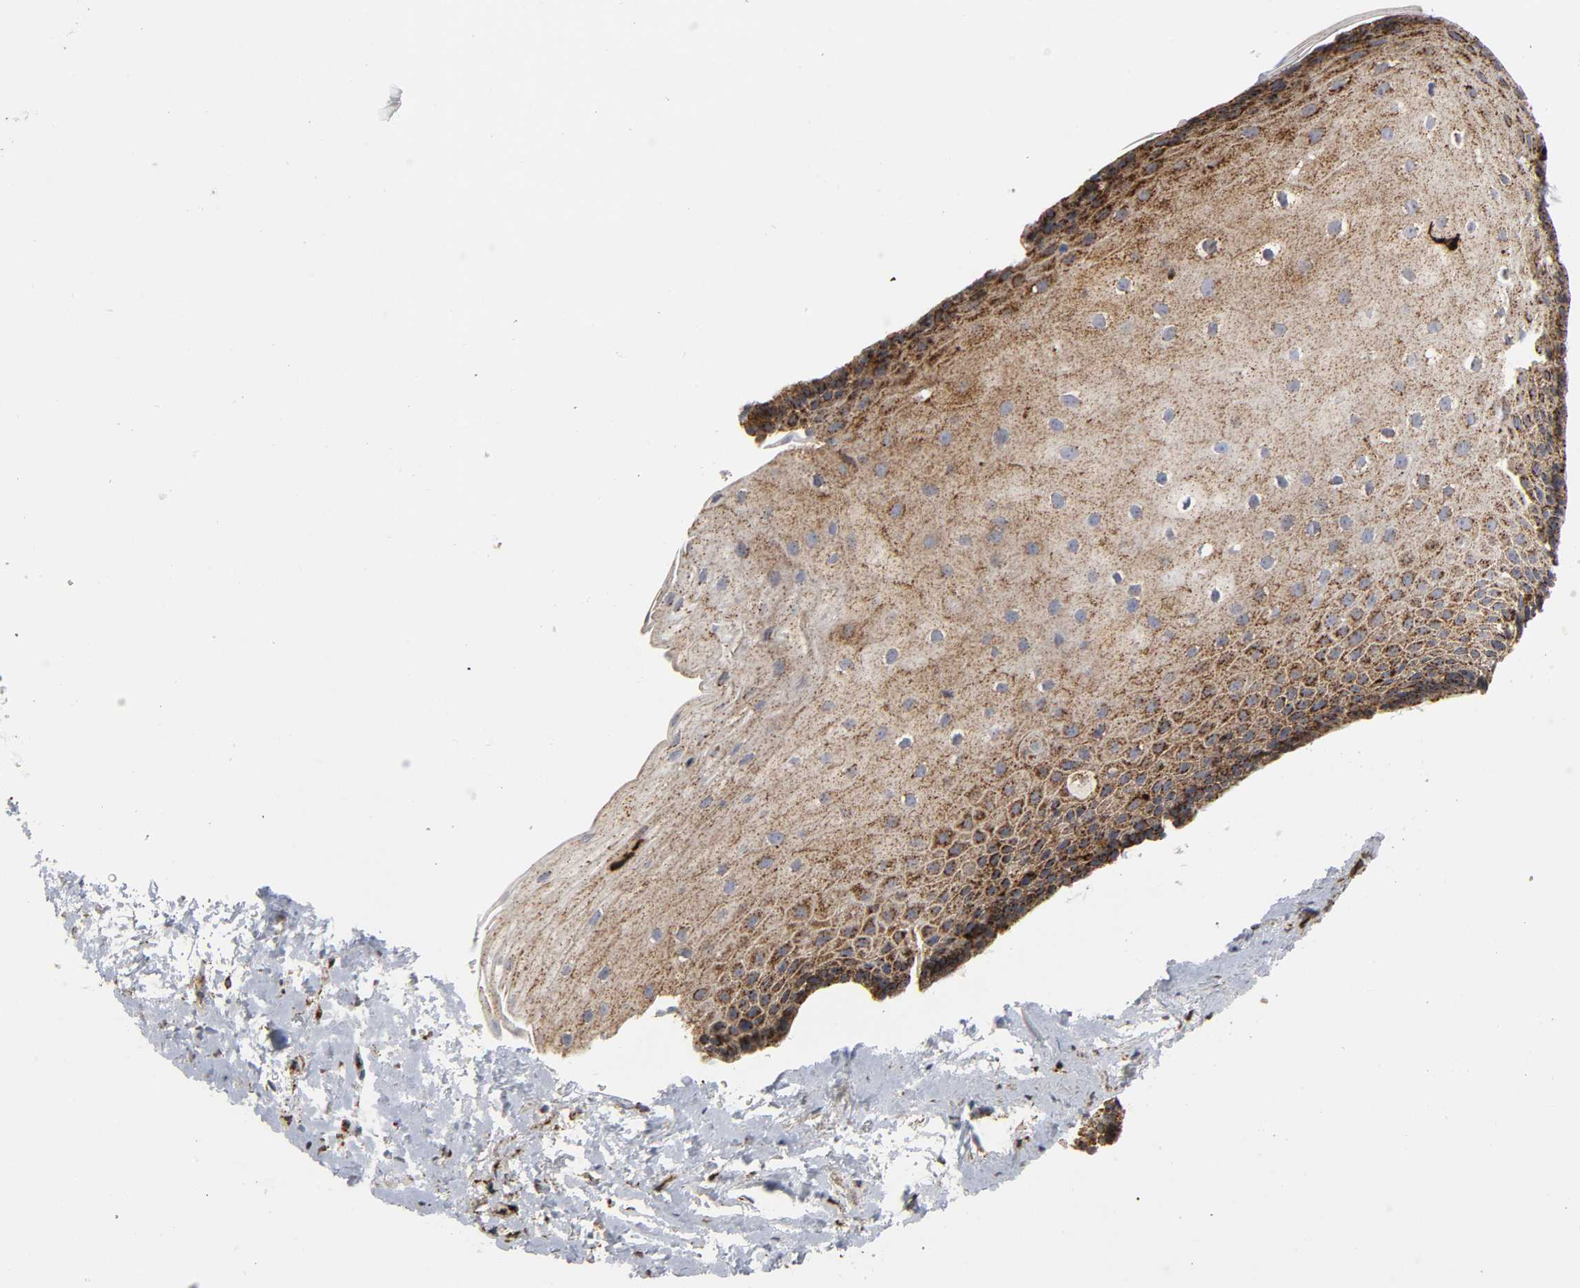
{"staining": {"intensity": "strong", "quantity": ">75%", "location": "cytoplasmic/membranous"}, "tissue": "esophagus", "cell_type": "Squamous epithelial cells", "image_type": "normal", "snomed": [{"axis": "morphology", "description": "Normal tissue, NOS"}, {"axis": "topography", "description": "Esophagus"}], "caption": "Esophagus stained with a brown dye reveals strong cytoplasmic/membranous positive staining in about >75% of squamous epithelial cells.", "gene": "PSAP", "patient": {"sex": "female", "age": 70}}